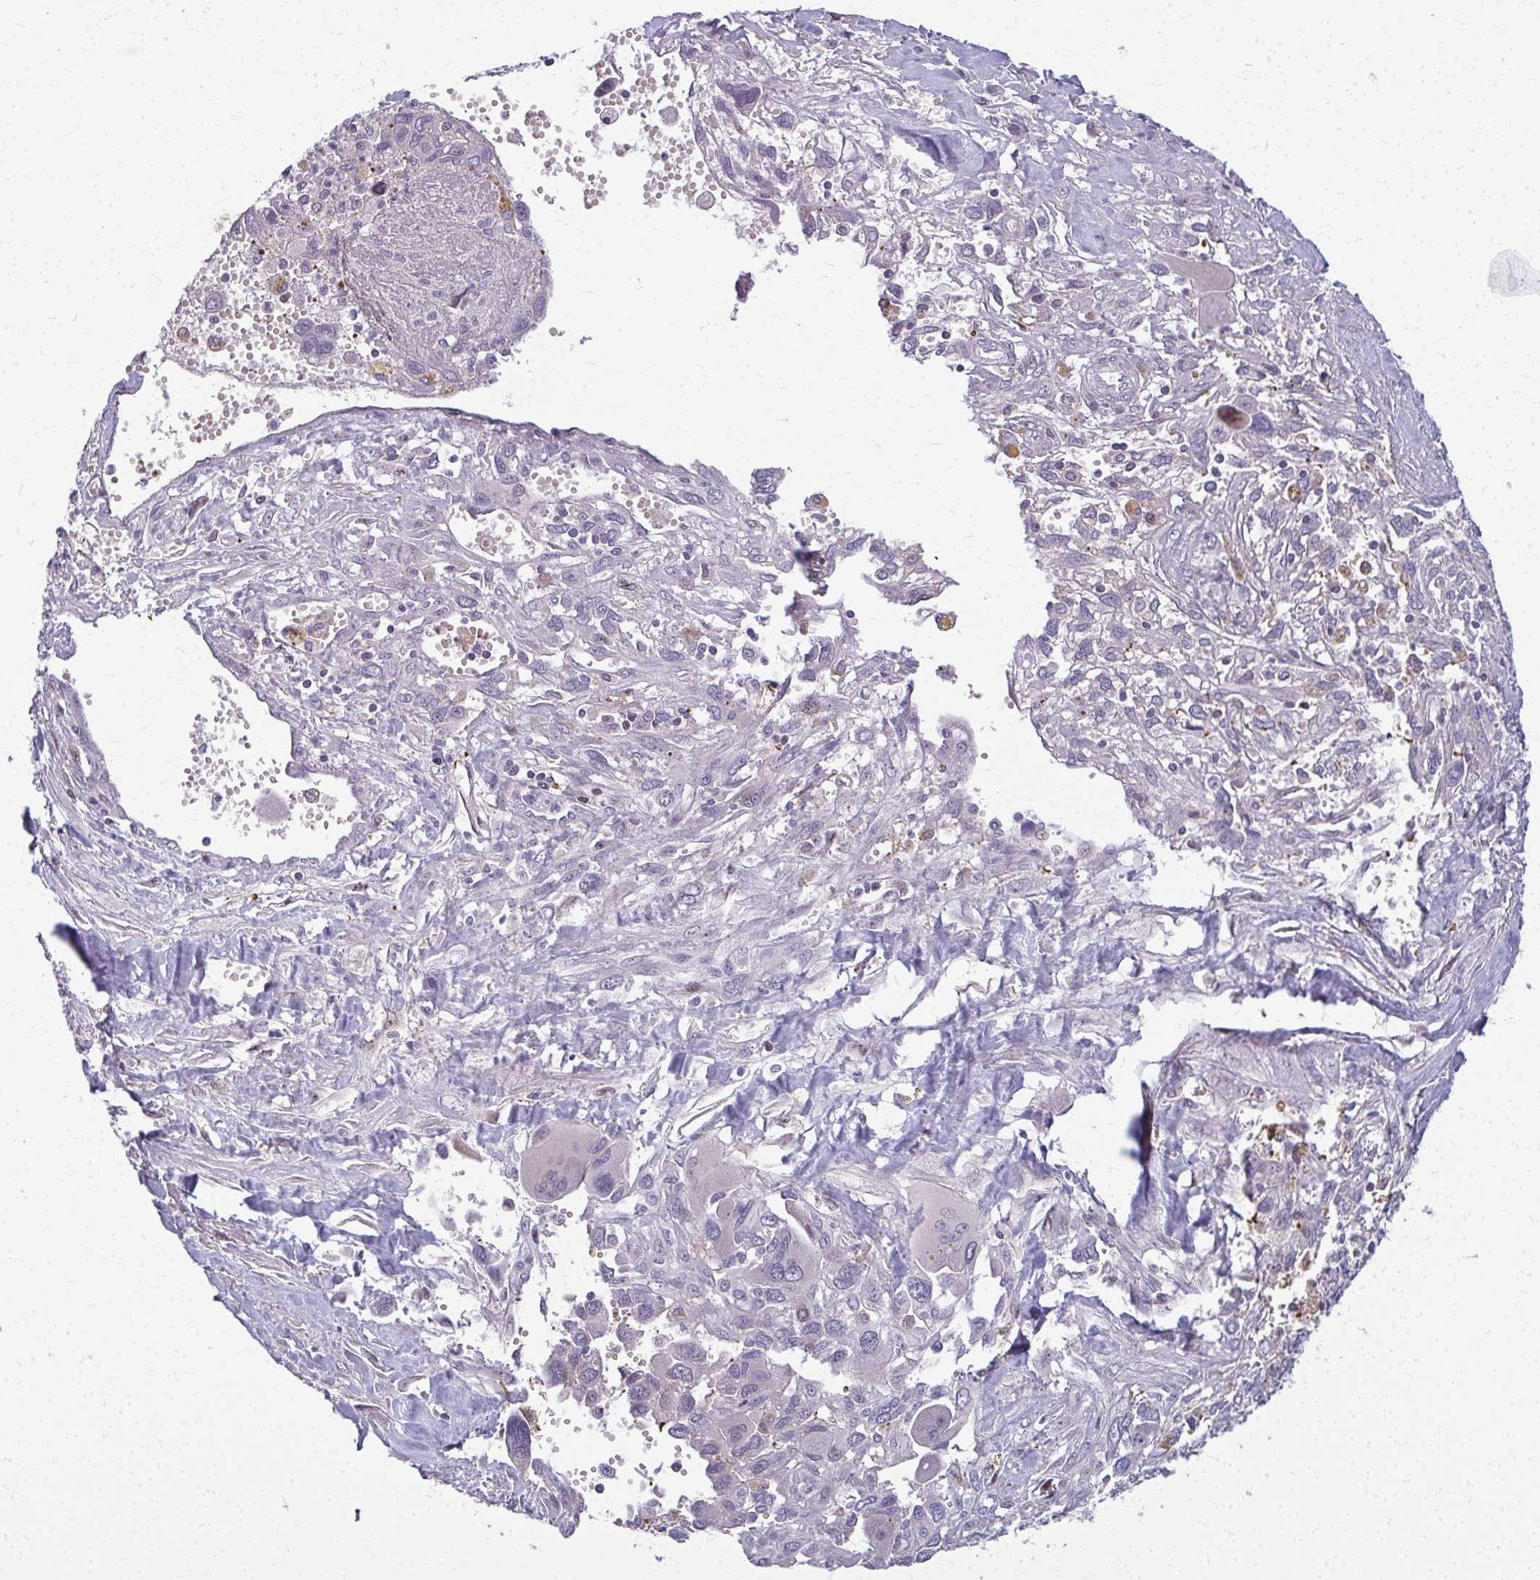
{"staining": {"intensity": "negative", "quantity": "none", "location": "none"}, "tissue": "pancreatic cancer", "cell_type": "Tumor cells", "image_type": "cancer", "snomed": [{"axis": "morphology", "description": "Adenocarcinoma, NOS"}, {"axis": "topography", "description": "Pancreas"}], "caption": "Micrograph shows no significant protein expression in tumor cells of pancreatic adenocarcinoma. (Immunohistochemistry (ihc), brightfield microscopy, high magnification).", "gene": "ODF1", "patient": {"sex": "female", "age": 47}}